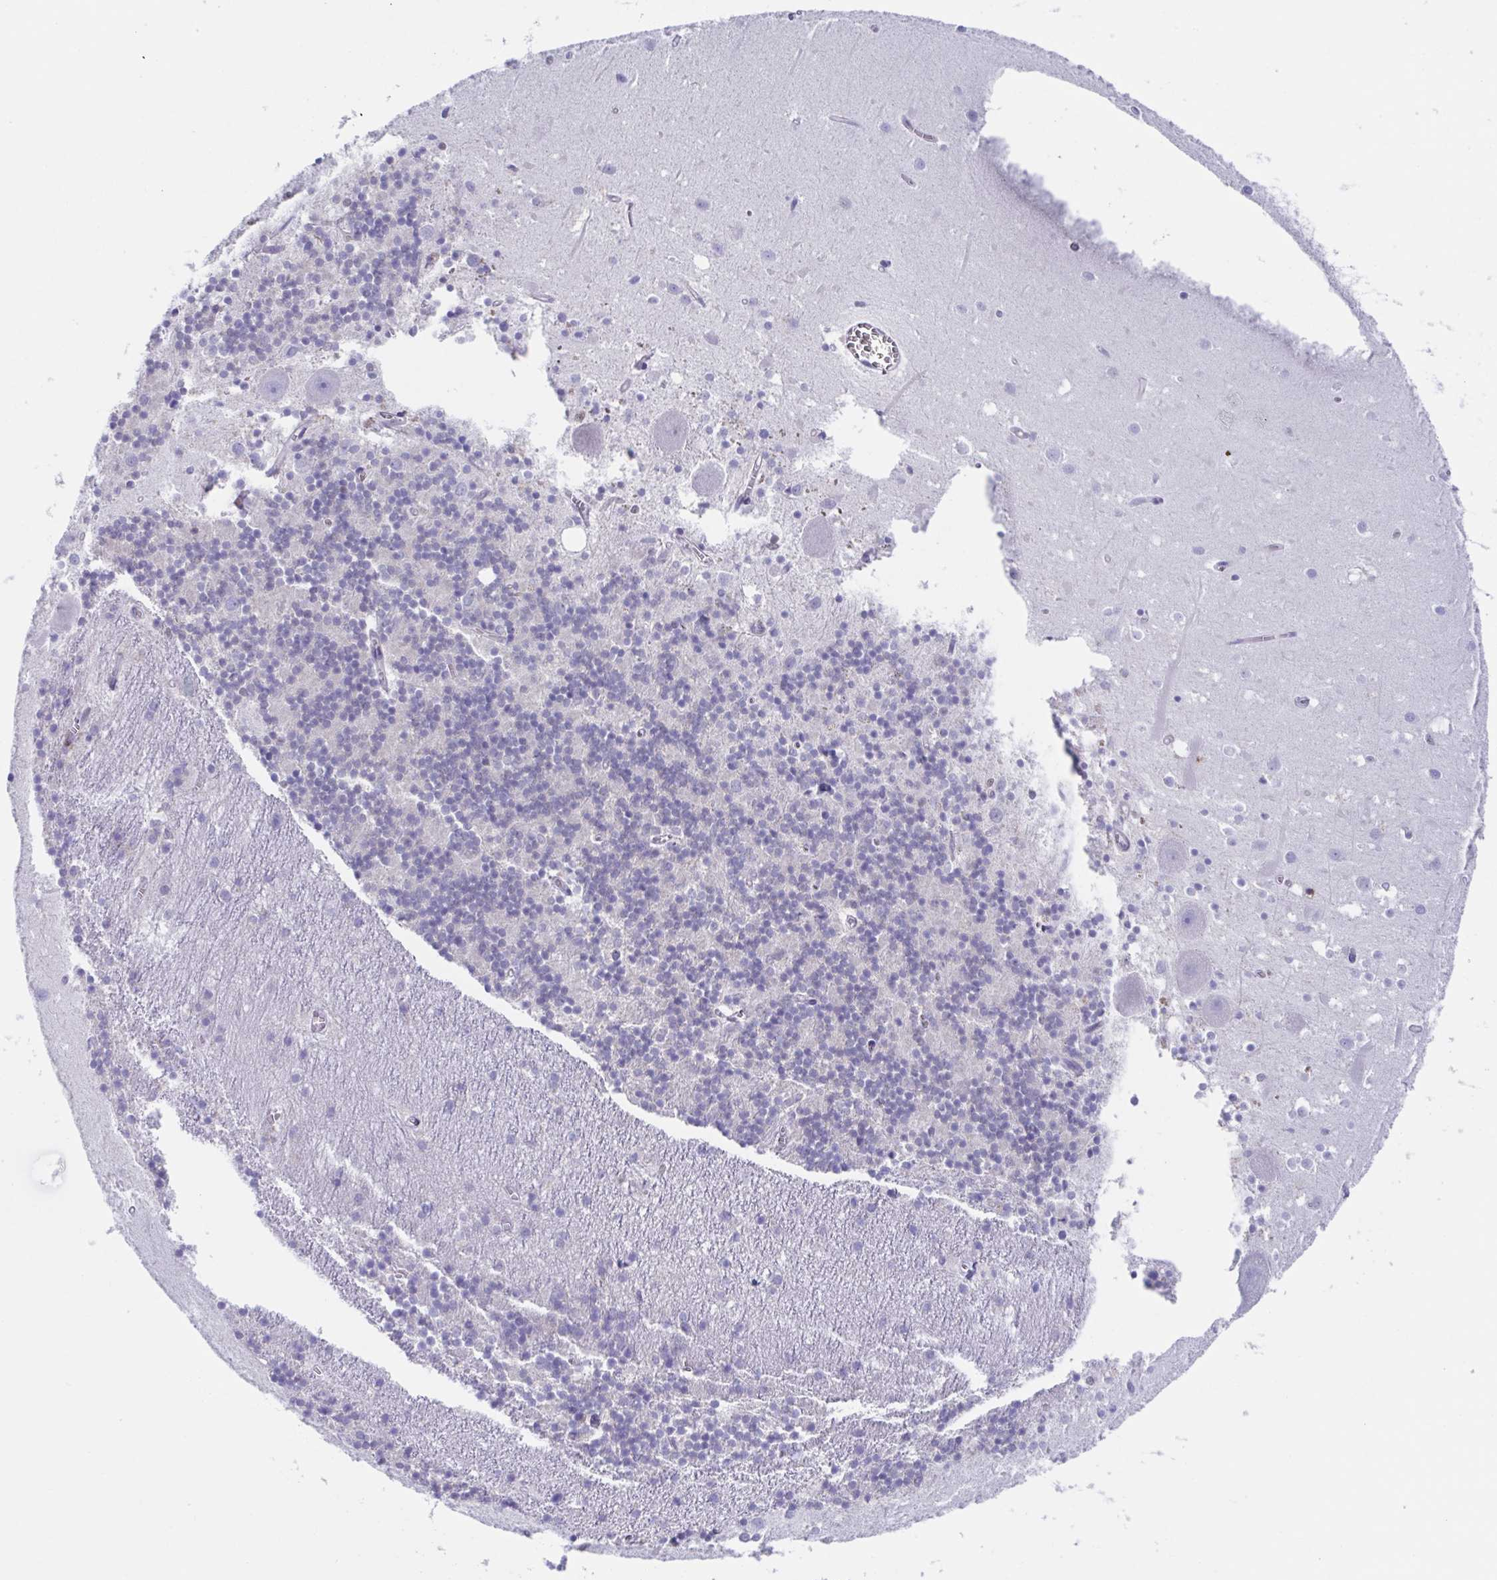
{"staining": {"intensity": "negative", "quantity": "none", "location": "none"}, "tissue": "cerebellum", "cell_type": "Cells in granular layer", "image_type": "normal", "snomed": [{"axis": "morphology", "description": "Normal tissue, NOS"}, {"axis": "topography", "description": "Cerebellum"}], "caption": "This is an IHC image of normal human cerebellum. There is no staining in cells in granular layer.", "gene": "PBOV1", "patient": {"sex": "male", "age": 54}}